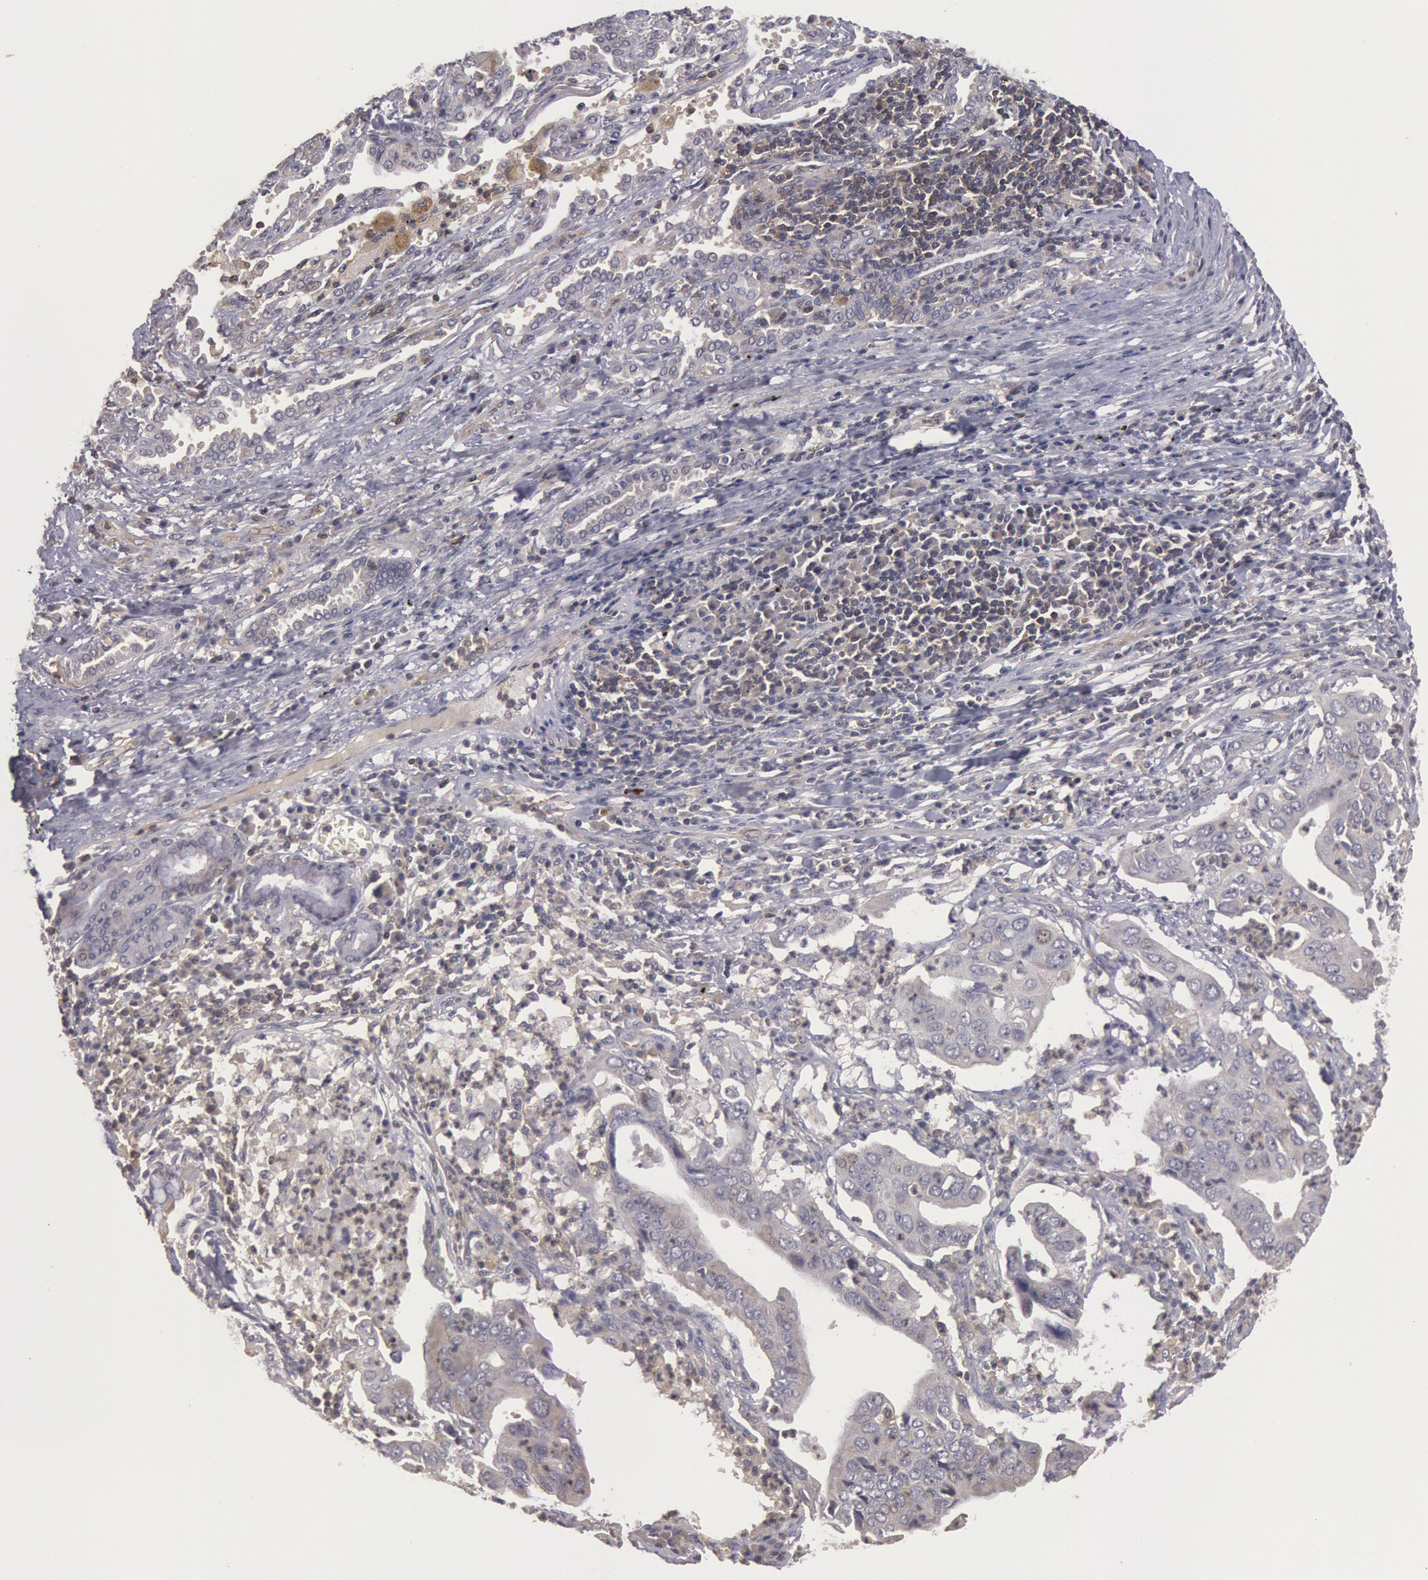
{"staining": {"intensity": "negative", "quantity": "none", "location": "none"}, "tissue": "lung cancer", "cell_type": "Tumor cells", "image_type": "cancer", "snomed": [{"axis": "morphology", "description": "Adenocarcinoma, NOS"}, {"axis": "topography", "description": "Lung"}], "caption": "Protein analysis of lung cancer displays no significant positivity in tumor cells.", "gene": "PIK3R1", "patient": {"sex": "male", "age": 48}}